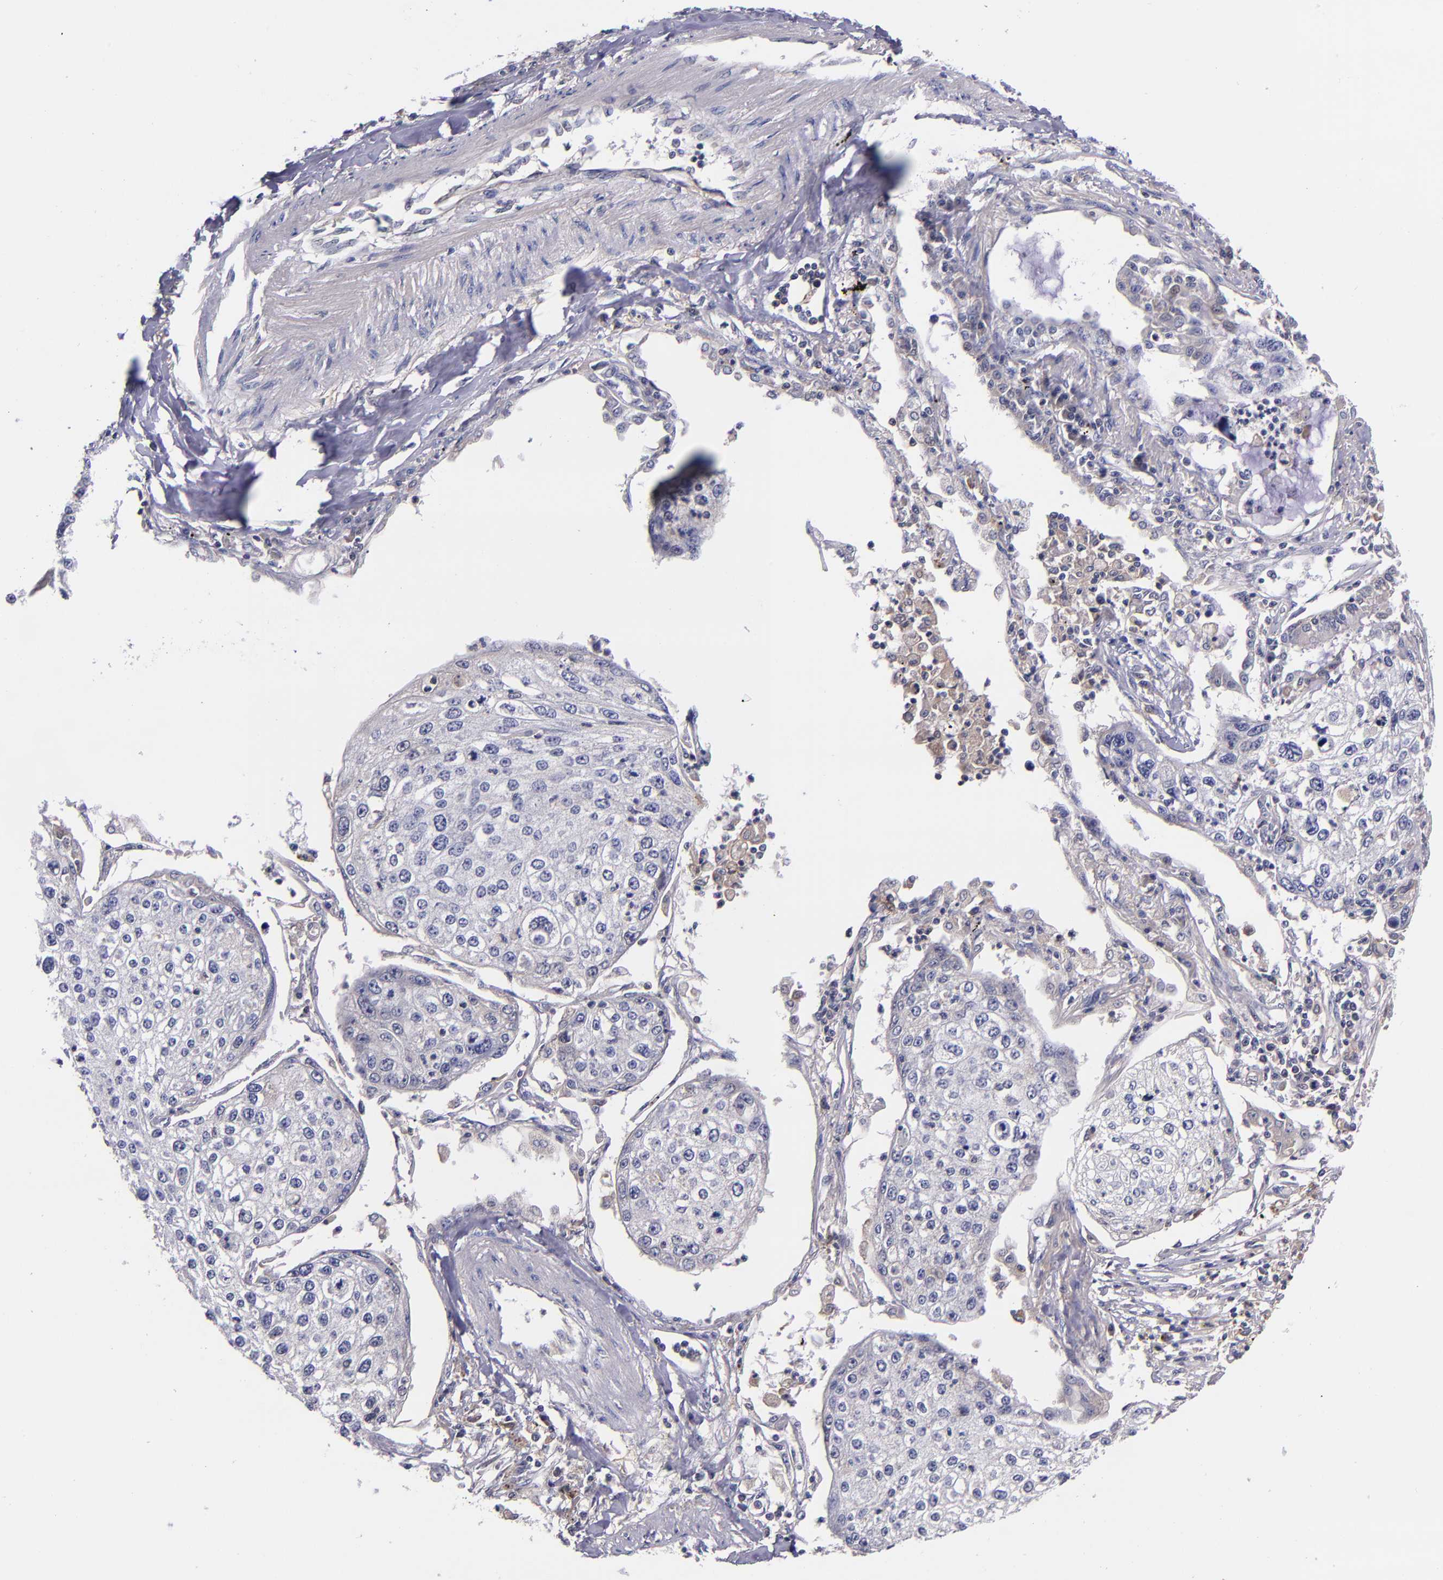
{"staining": {"intensity": "negative", "quantity": "none", "location": "none"}, "tissue": "lung cancer", "cell_type": "Tumor cells", "image_type": "cancer", "snomed": [{"axis": "morphology", "description": "Squamous cell carcinoma, NOS"}, {"axis": "topography", "description": "Lung"}], "caption": "DAB immunohistochemical staining of human lung squamous cell carcinoma exhibits no significant staining in tumor cells.", "gene": "RBP4", "patient": {"sex": "male", "age": 75}}